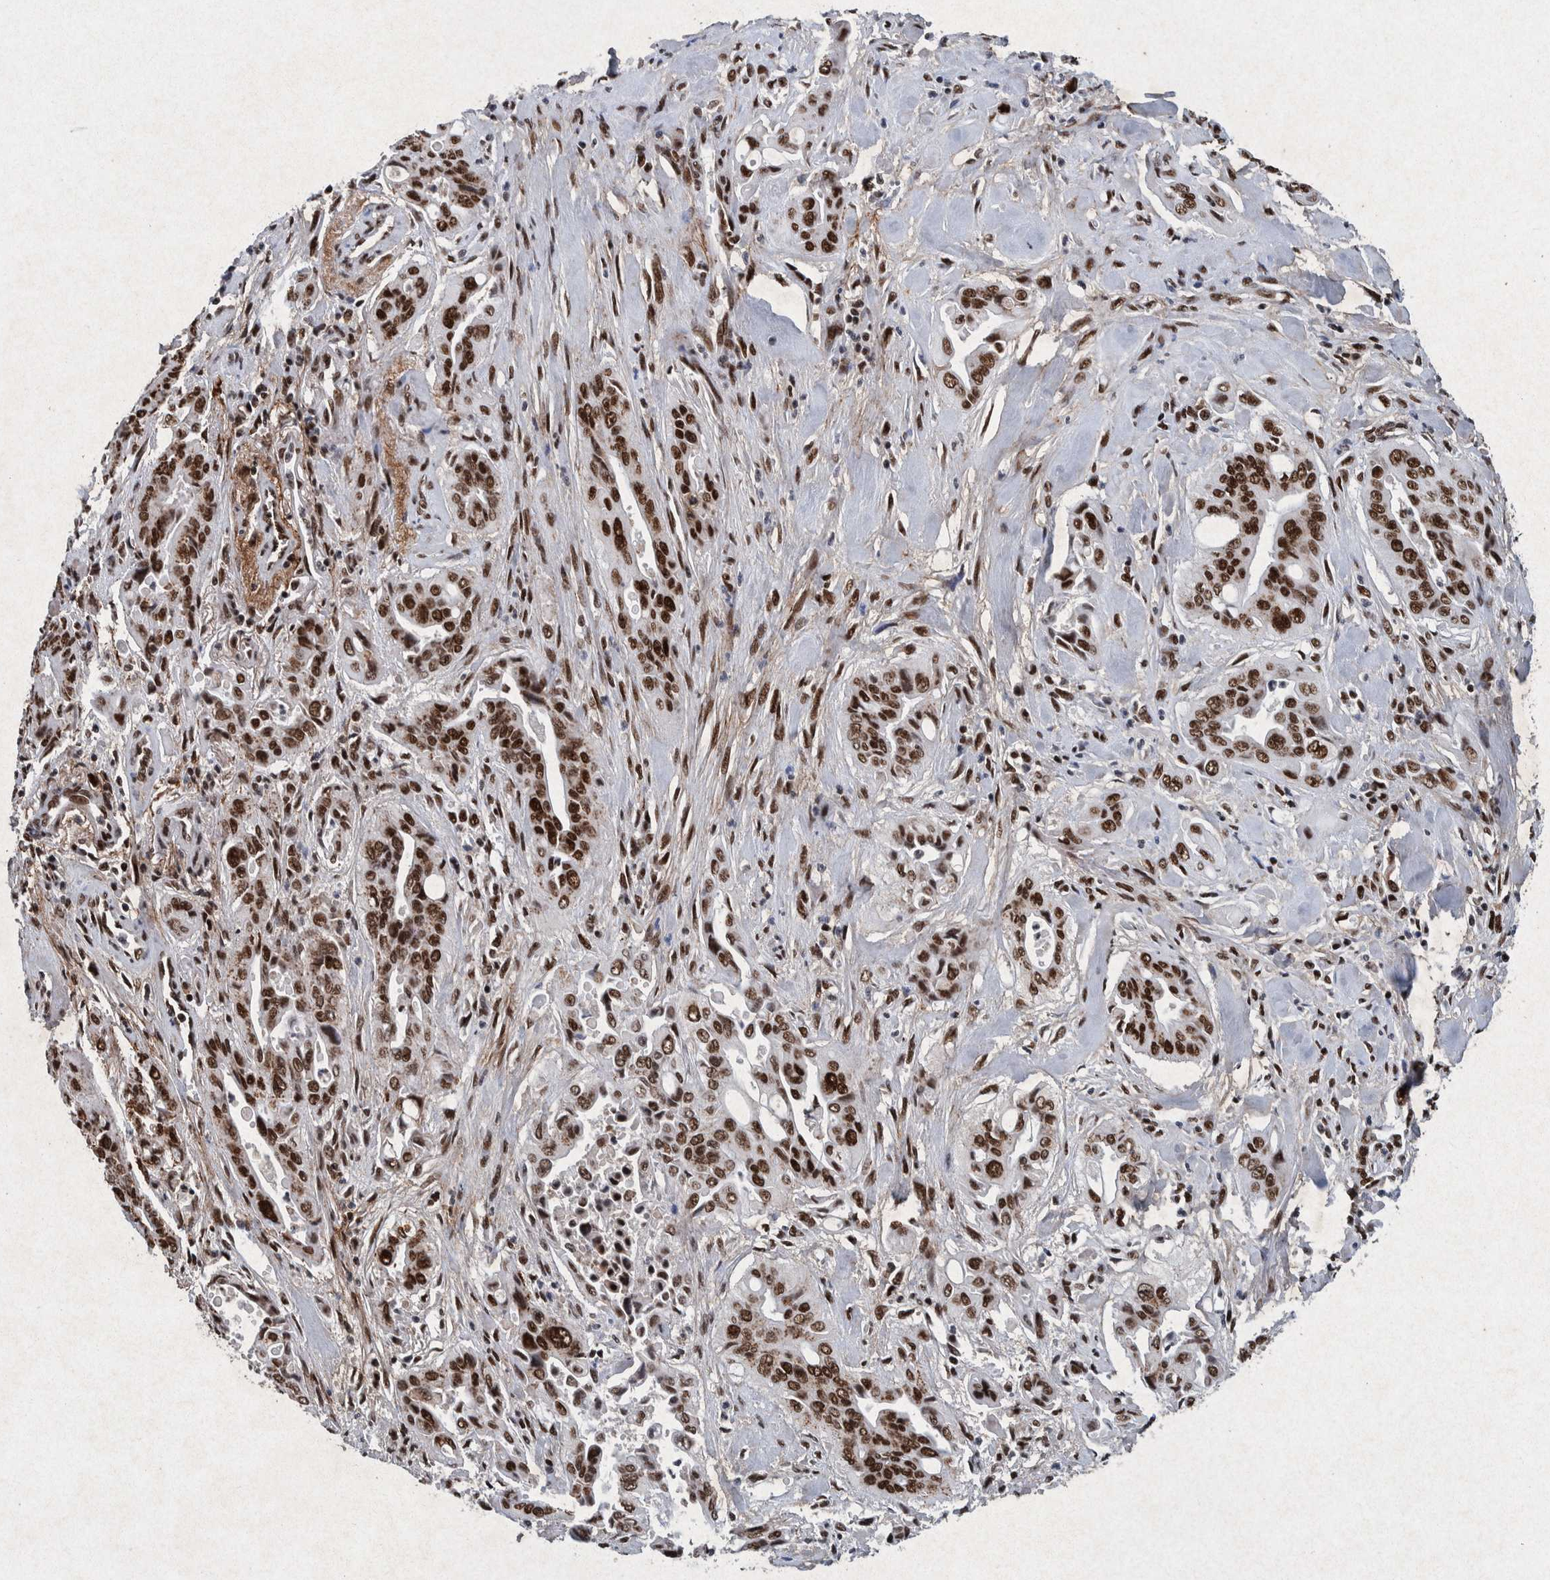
{"staining": {"intensity": "strong", "quantity": ">75%", "location": "nuclear"}, "tissue": "pancreatic cancer", "cell_type": "Tumor cells", "image_type": "cancer", "snomed": [{"axis": "morphology", "description": "Adenocarcinoma, NOS"}, {"axis": "topography", "description": "Pancreas"}], "caption": "Strong nuclear protein expression is identified in approximately >75% of tumor cells in pancreatic cancer.", "gene": "TAF10", "patient": {"sex": "male", "age": 77}}